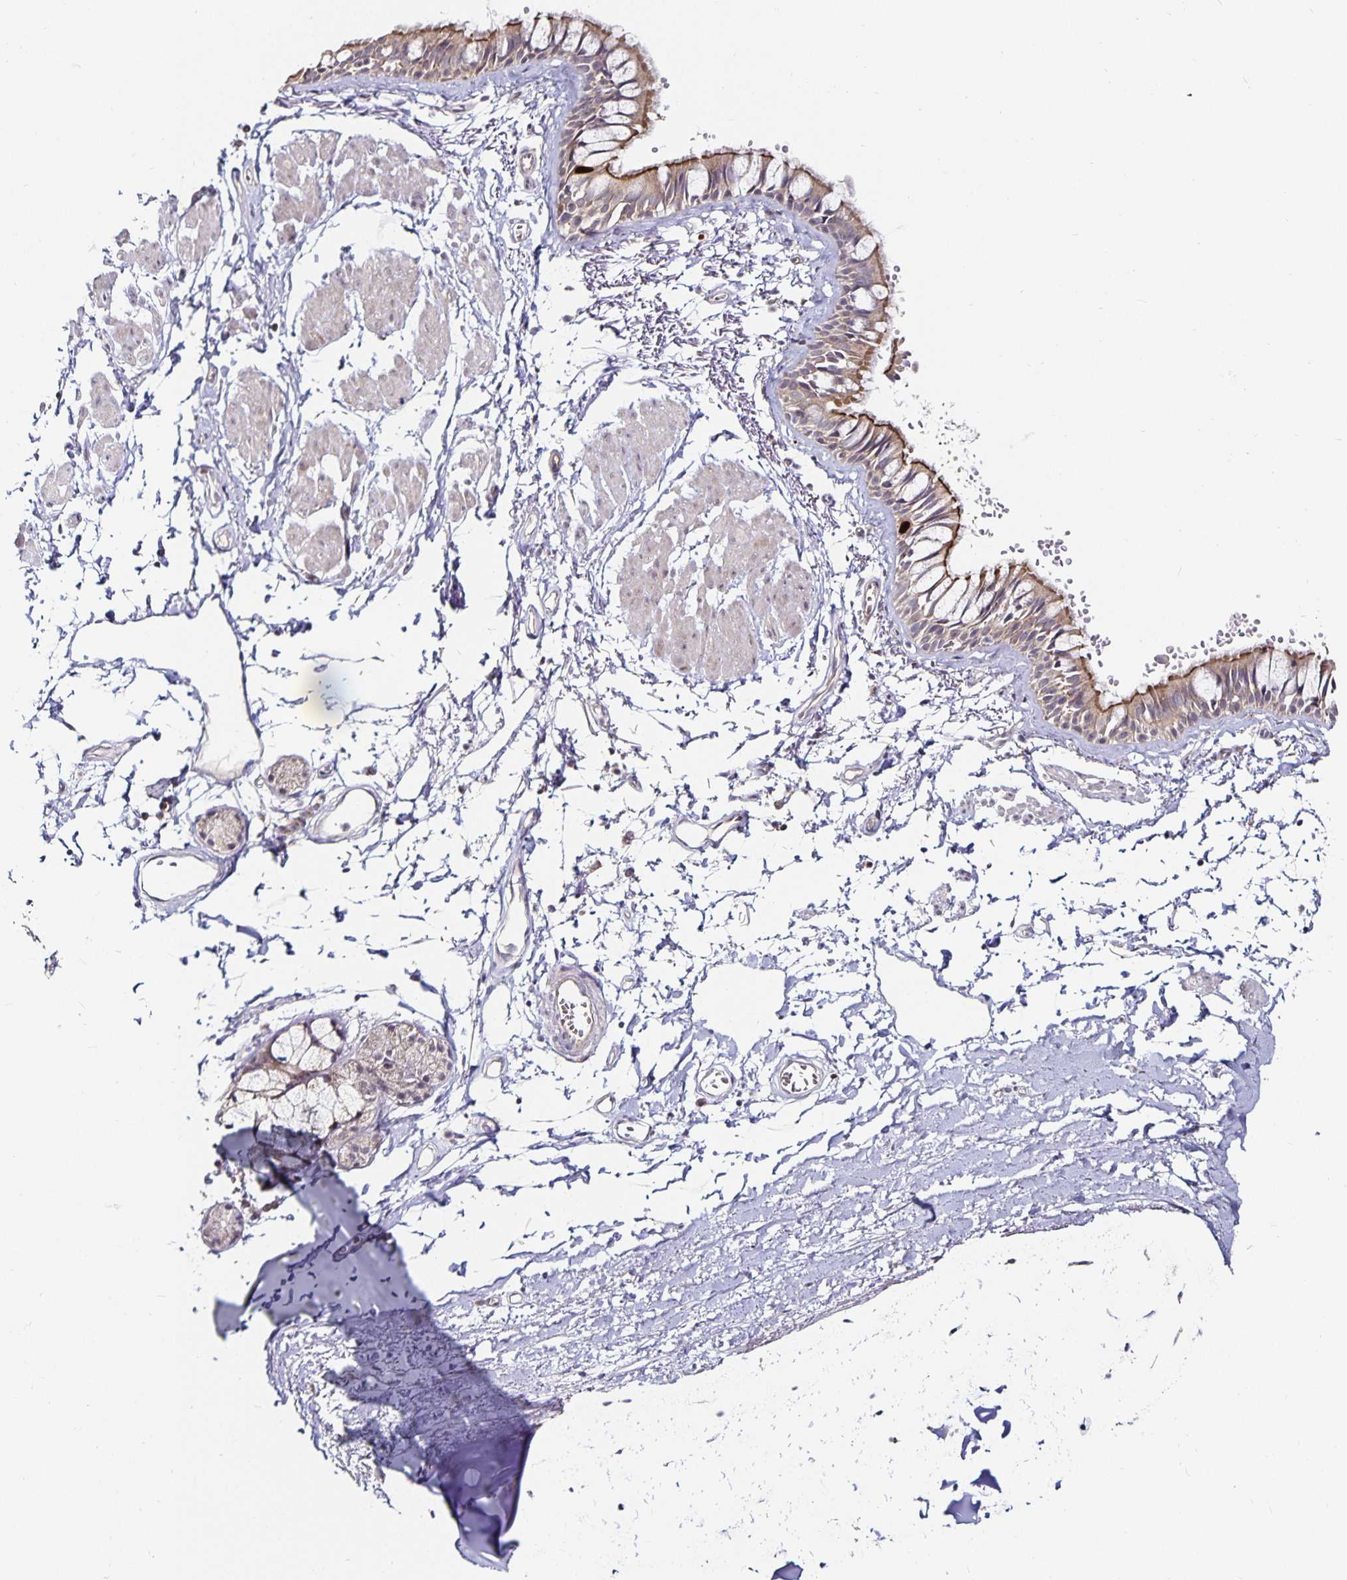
{"staining": {"intensity": "strong", "quantity": "25%-75%", "location": "cytoplasmic/membranous"}, "tissue": "bronchus", "cell_type": "Respiratory epithelial cells", "image_type": "normal", "snomed": [{"axis": "morphology", "description": "Normal tissue, NOS"}, {"axis": "topography", "description": "Cartilage tissue"}, {"axis": "topography", "description": "Bronchus"}, {"axis": "topography", "description": "Peripheral nerve tissue"}], "caption": "This histopathology image reveals IHC staining of normal human bronchus, with high strong cytoplasmic/membranous staining in approximately 25%-75% of respiratory epithelial cells.", "gene": "ANLN", "patient": {"sex": "female", "age": 59}}